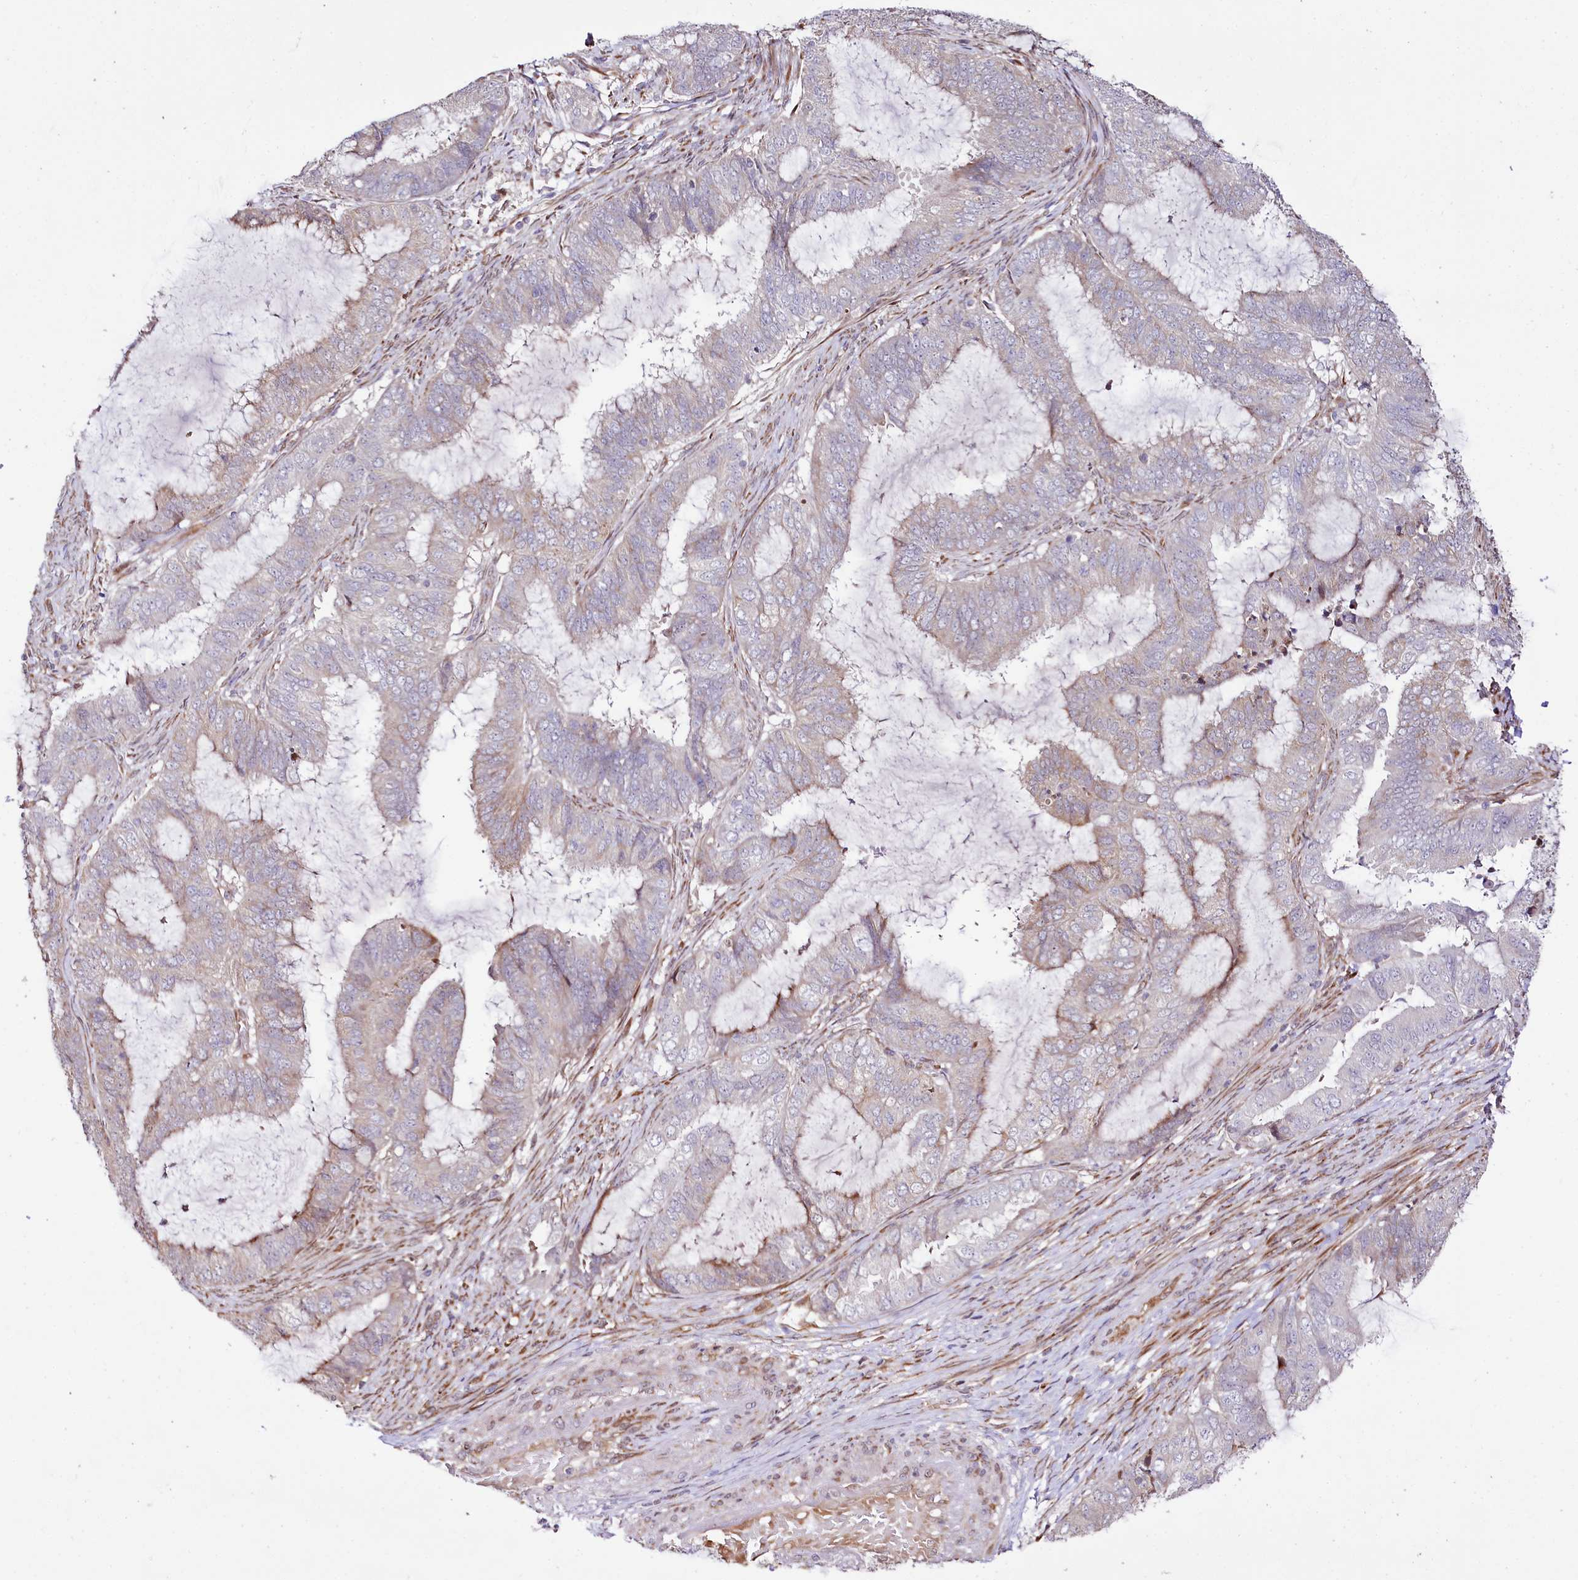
{"staining": {"intensity": "negative", "quantity": "none", "location": "none"}, "tissue": "endometrial cancer", "cell_type": "Tumor cells", "image_type": "cancer", "snomed": [{"axis": "morphology", "description": "Adenocarcinoma, NOS"}, {"axis": "topography", "description": "Endometrium"}], "caption": "This photomicrograph is of endometrial cancer stained with immunohistochemistry to label a protein in brown with the nuclei are counter-stained blue. There is no staining in tumor cells.", "gene": "CUTC", "patient": {"sex": "female", "age": 51}}